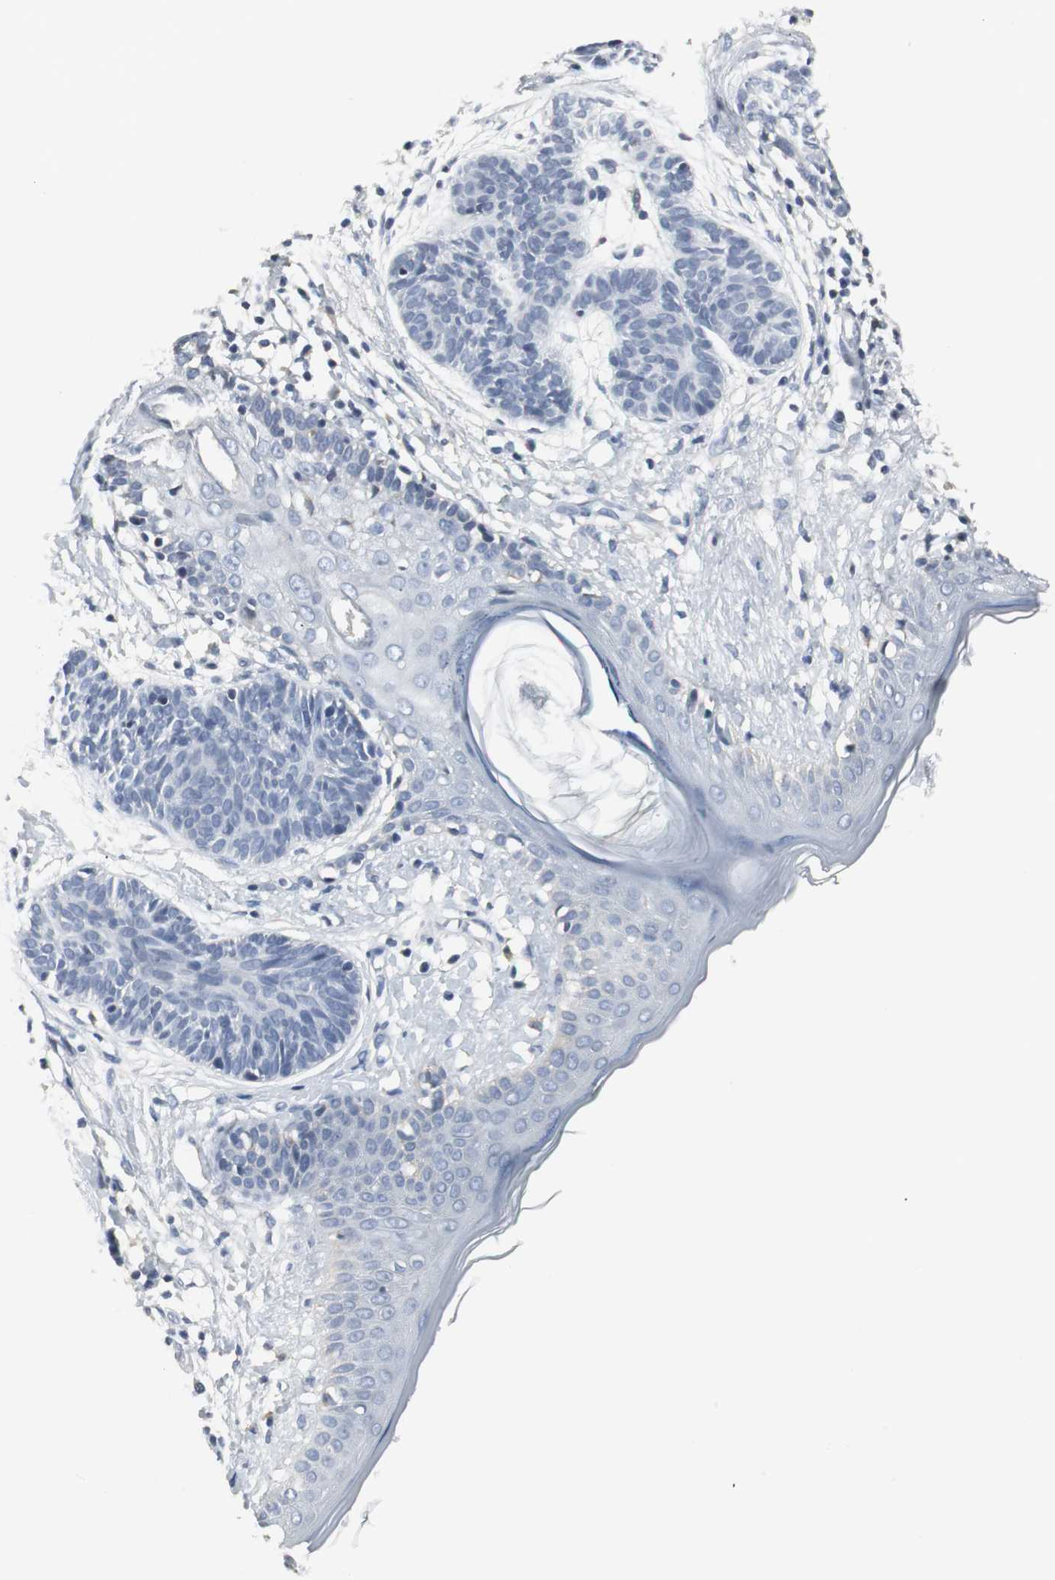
{"staining": {"intensity": "negative", "quantity": "none", "location": "none"}, "tissue": "skin cancer", "cell_type": "Tumor cells", "image_type": "cancer", "snomed": [{"axis": "morphology", "description": "Normal tissue, NOS"}, {"axis": "morphology", "description": "Basal cell carcinoma"}, {"axis": "topography", "description": "Skin"}], "caption": "Immunohistochemistry (IHC) photomicrograph of skin cancer stained for a protein (brown), which demonstrates no expression in tumor cells.", "gene": "SLC2A5", "patient": {"sex": "male", "age": 63}}